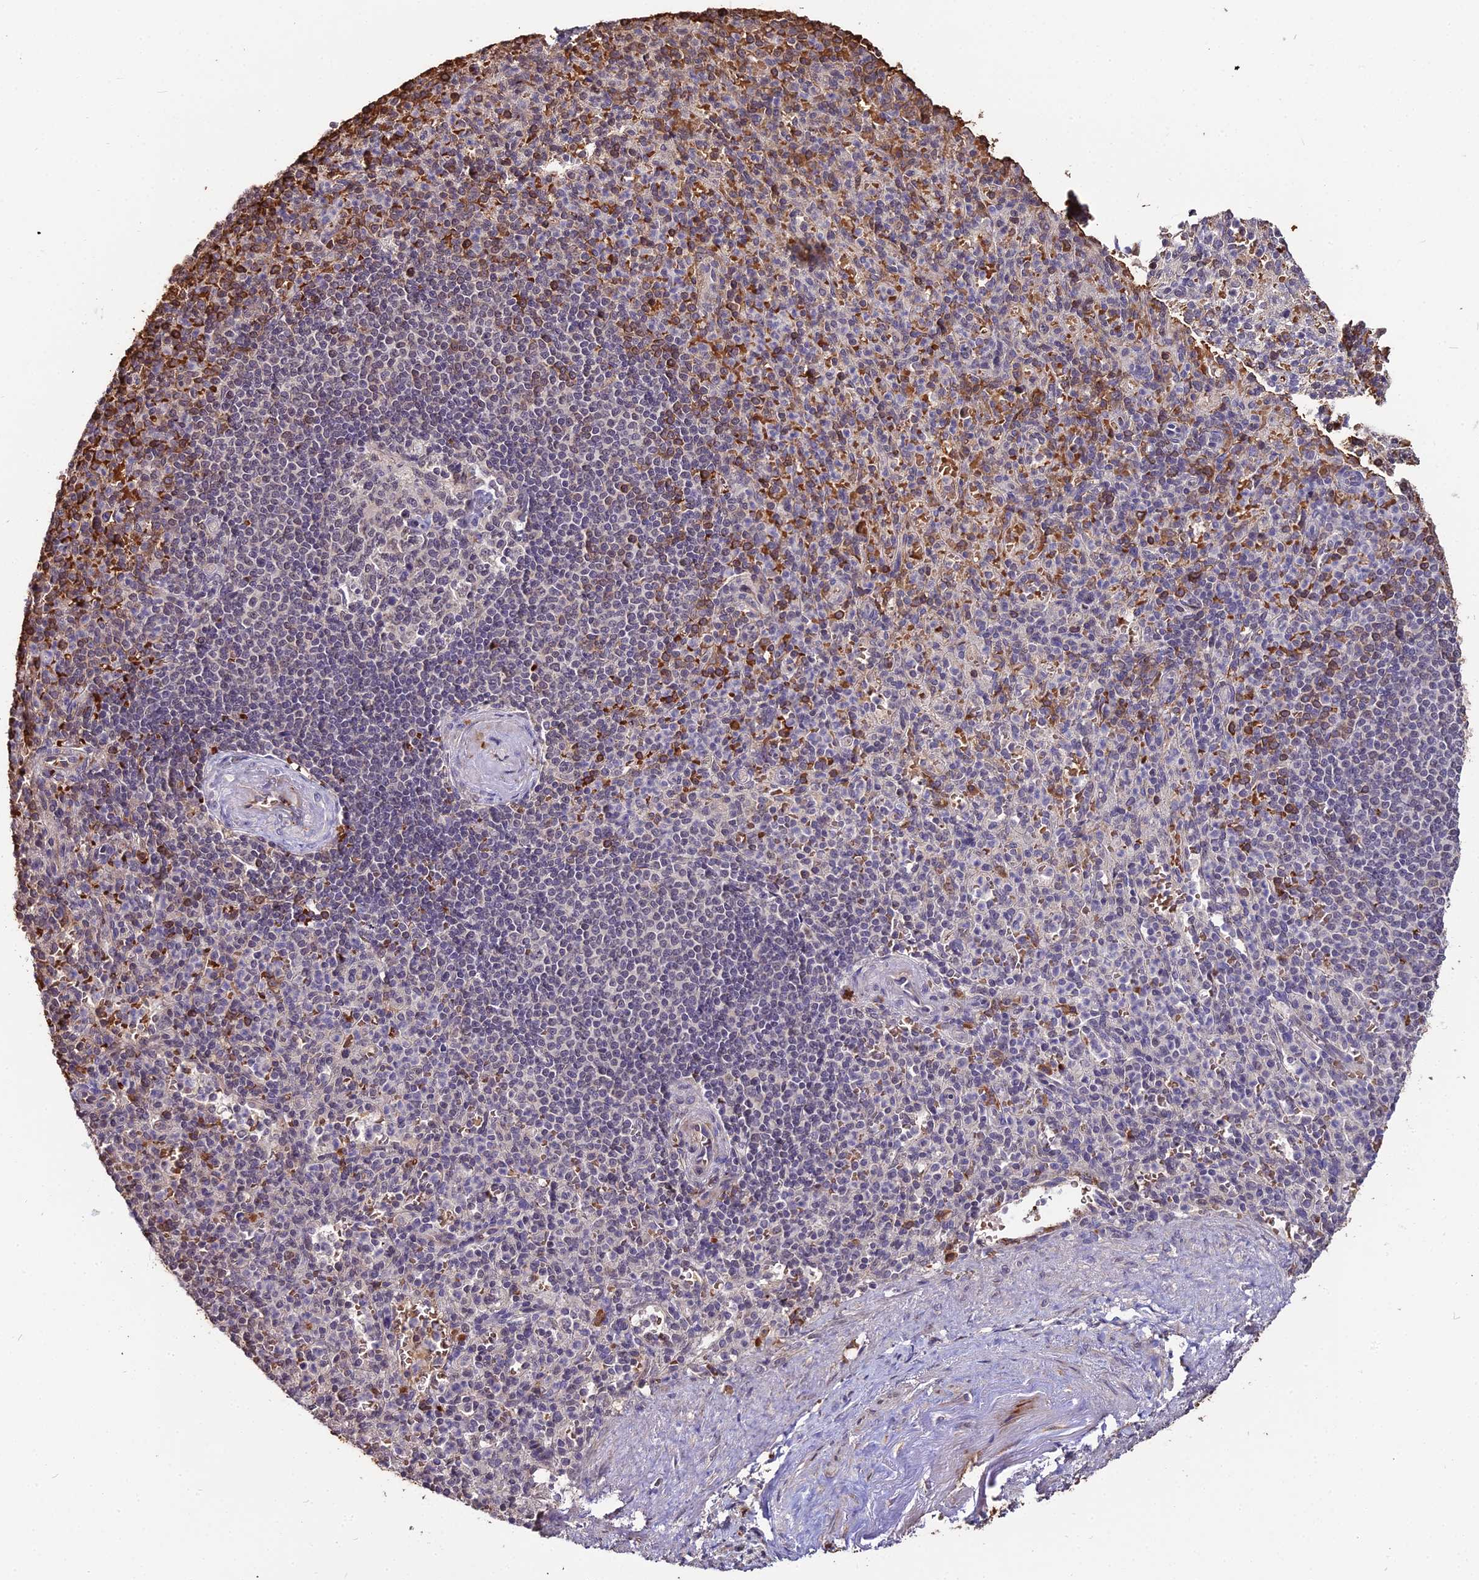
{"staining": {"intensity": "moderate", "quantity": "<25%", "location": "cytoplasmic/membranous"}, "tissue": "spleen", "cell_type": "Cells in red pulp", "image_type": "normal", "snomed": [{"axis": "morphology", "description": "Normal tissue, NOS"}, {"axis": "topography", "description": "Spleen"}], "caption": "Protein analysis of unremarkable spleen displays moderate cytoplasmic/membranous staining in approximately <25% of cells in red pulp.", "gene": "ZDBF2", "patient": {"sex": "female", "age": 74}}